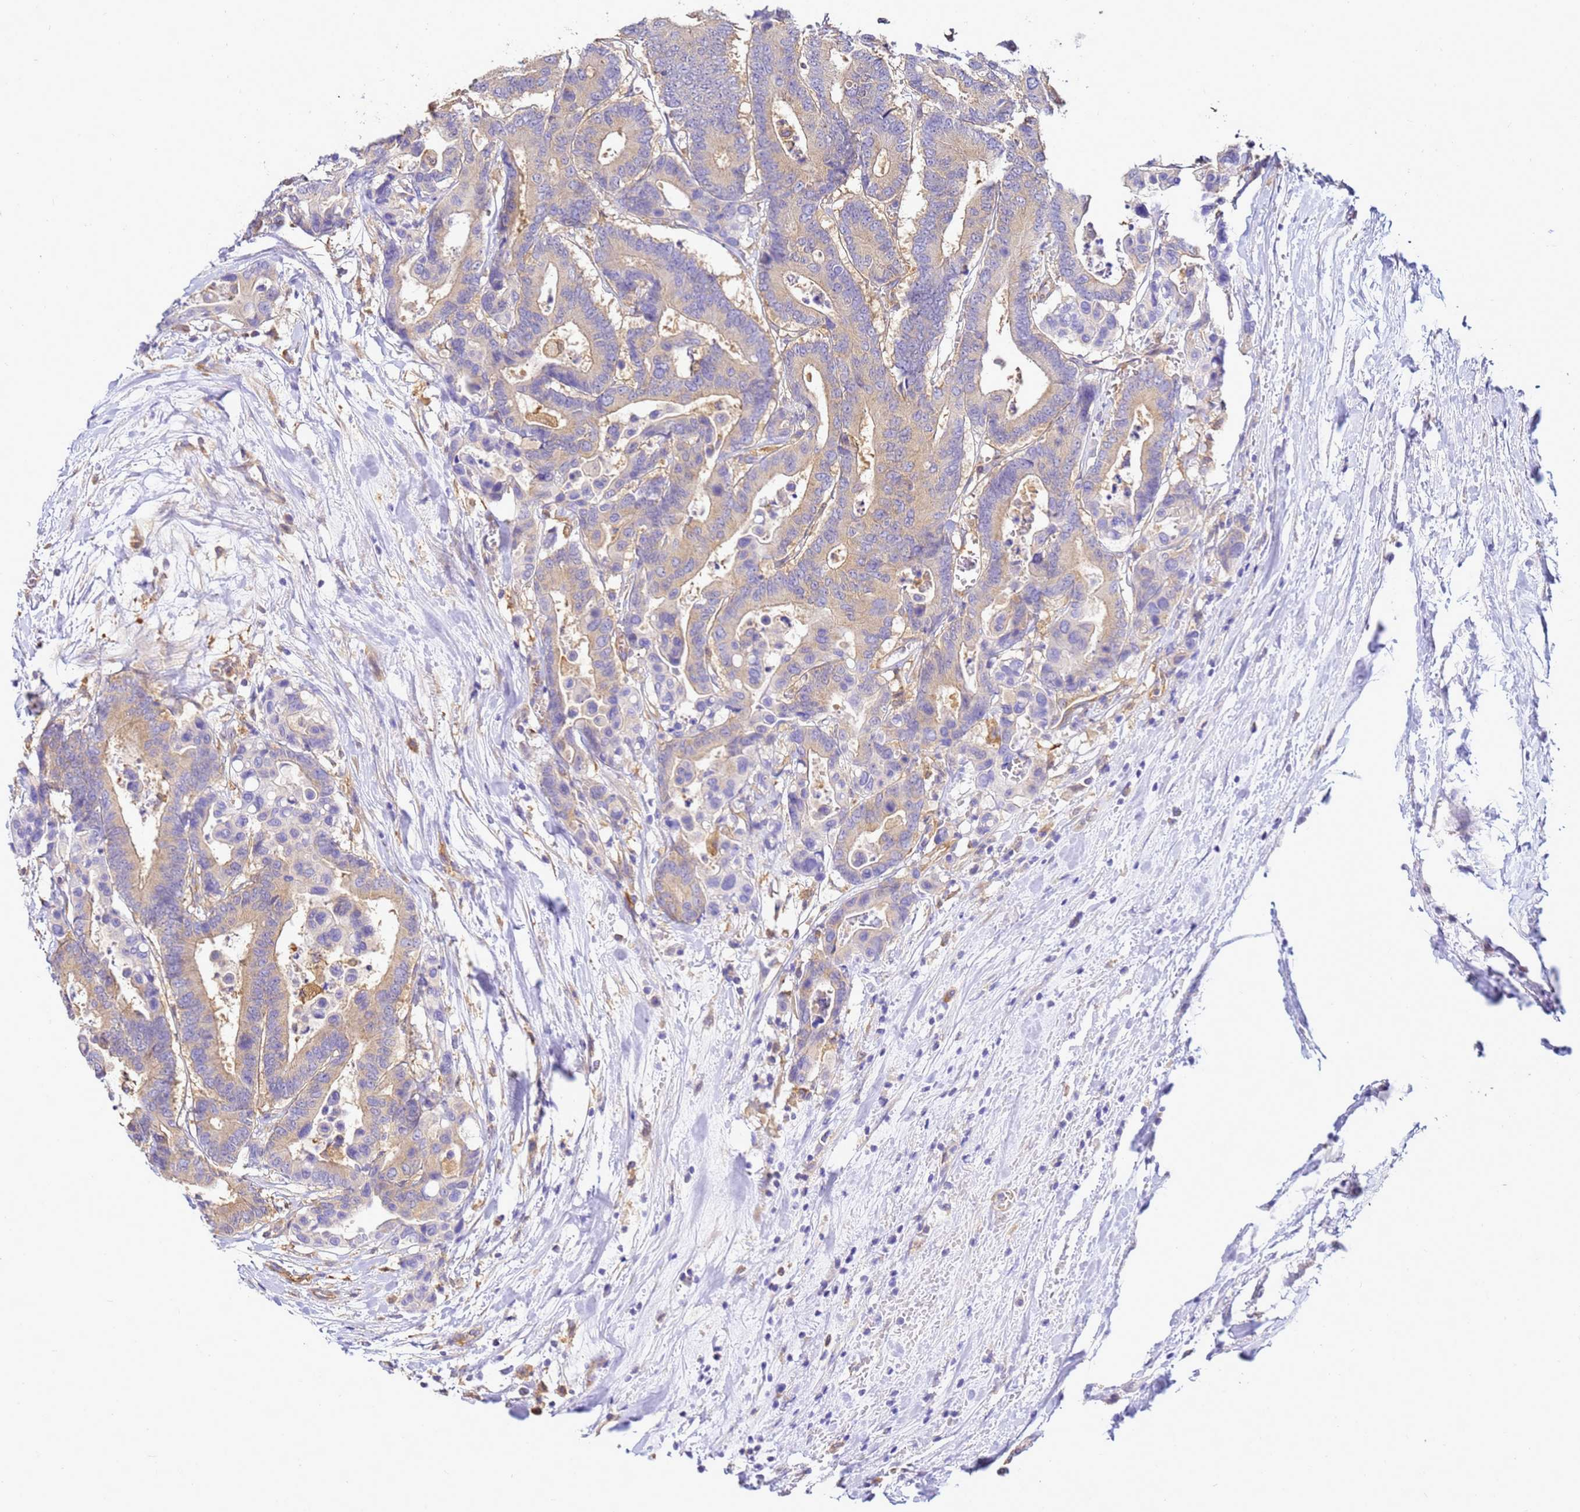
{"staining": {"intensity": "weak", "quantity": "<25%", "location": "cytoplasmic/membranous"}, "tissue": "colorectal cancer", "cell_type": "Tumor cells", "image_type": "cancer", "snomed": [{"axis": "morphology", "description": "Normal tissue, NOS"}, {"axis": "morphology", "description": "Adenocarcinoma, NOS"}, {"axis": "topography", "description": "Colon"}], "caption": "Photomicrograph shows no protein expression in tumor cells of colorectal cancer (adenocarcinoma) tissue. (Stains: DAB immunohistochemistry with hematoxylin counter stain, Microscopy: brightfield microscopy at high magnification).", "gene": "NARS1", "patient": {"sex": "male", "age": 82}}